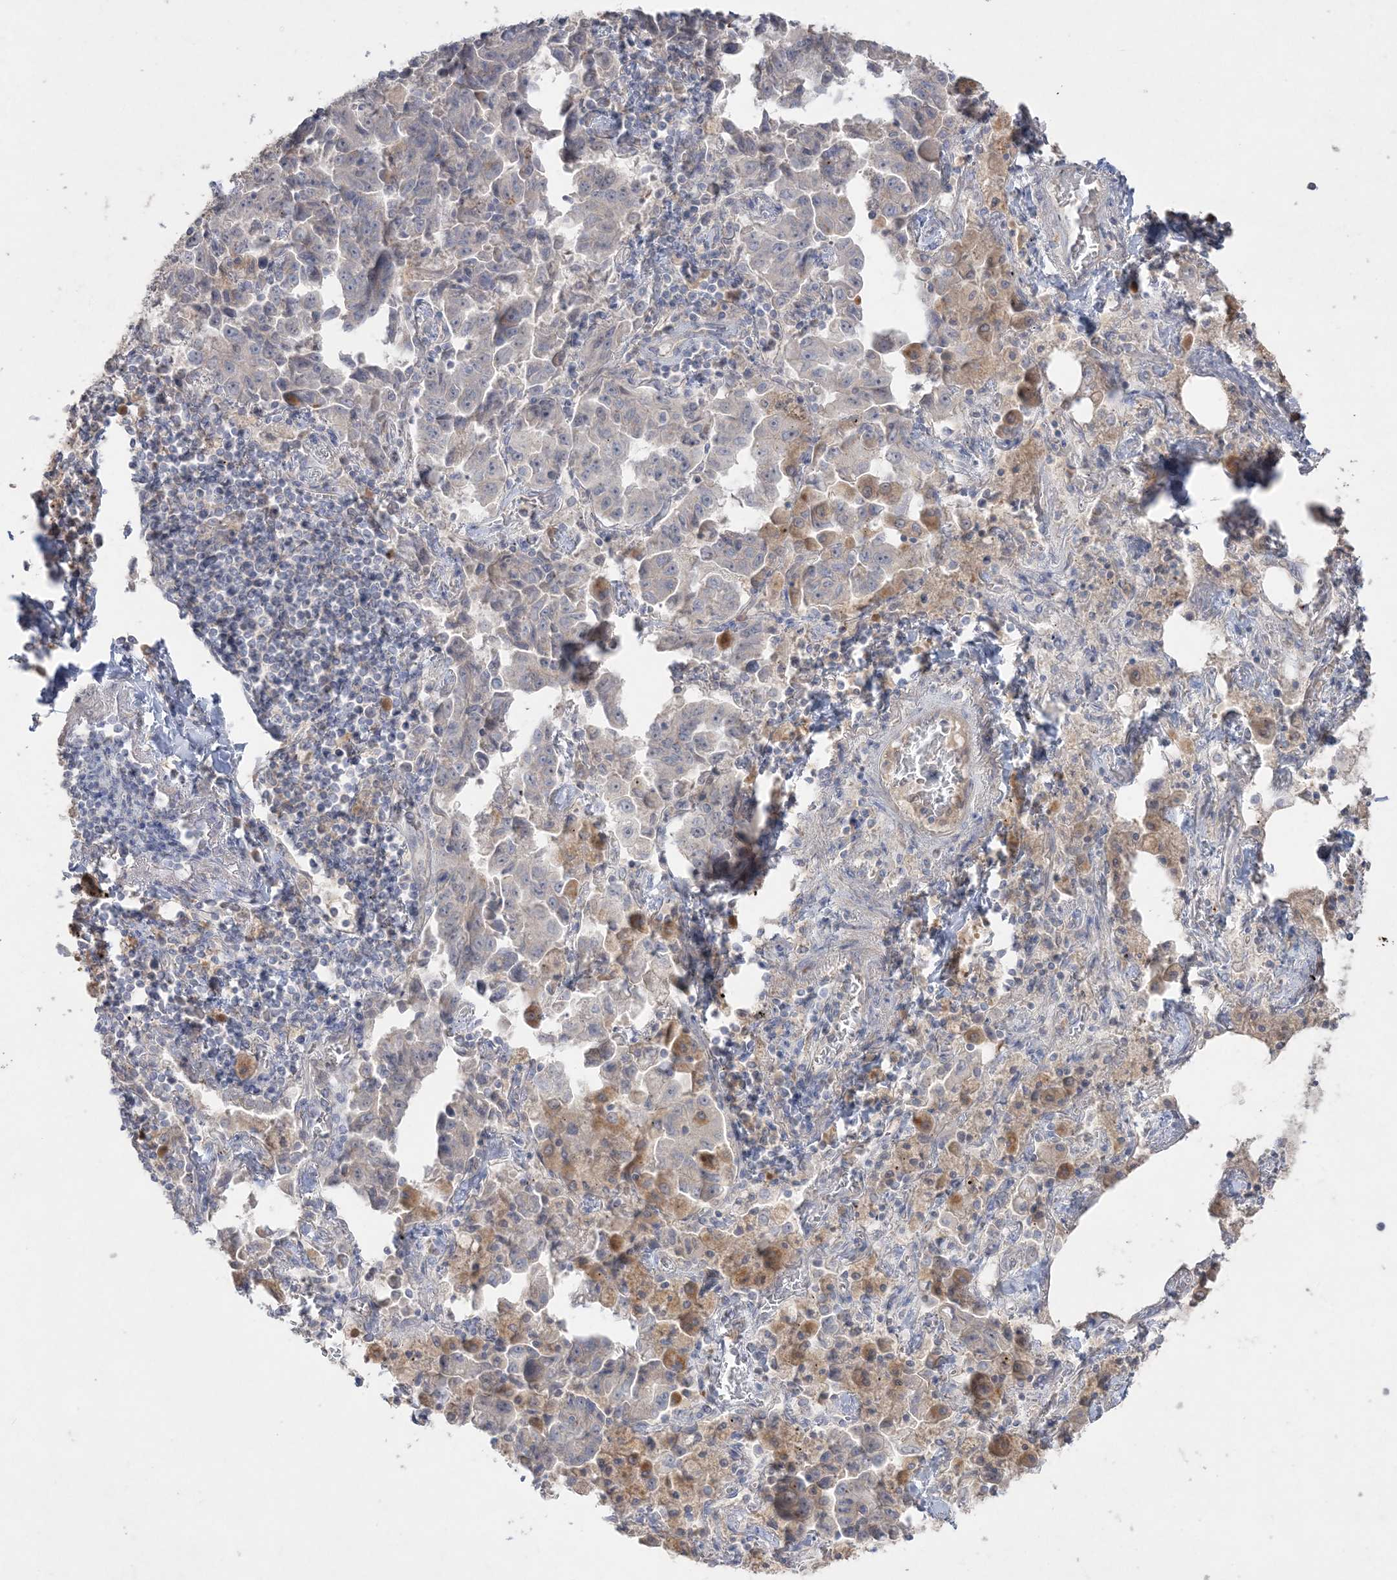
{"staining": {"intensity": "negative", "quantity": "none", "location": "none"}, "tissue": "lung cancer", "cell_type": "Tumor cells", "image_type": "cancer", "snomed": [{"axis": "morphology", "description": "Adenocarcinoma, NOS"}, {"axis": "topography", "description": "Lung"}], "caption": "The histopathology image displays no significant staining in tumor cells of adenocarcinoma (lung).", "gene": "SH3BP4", "patient": {"sex": "female", "age": 51}}